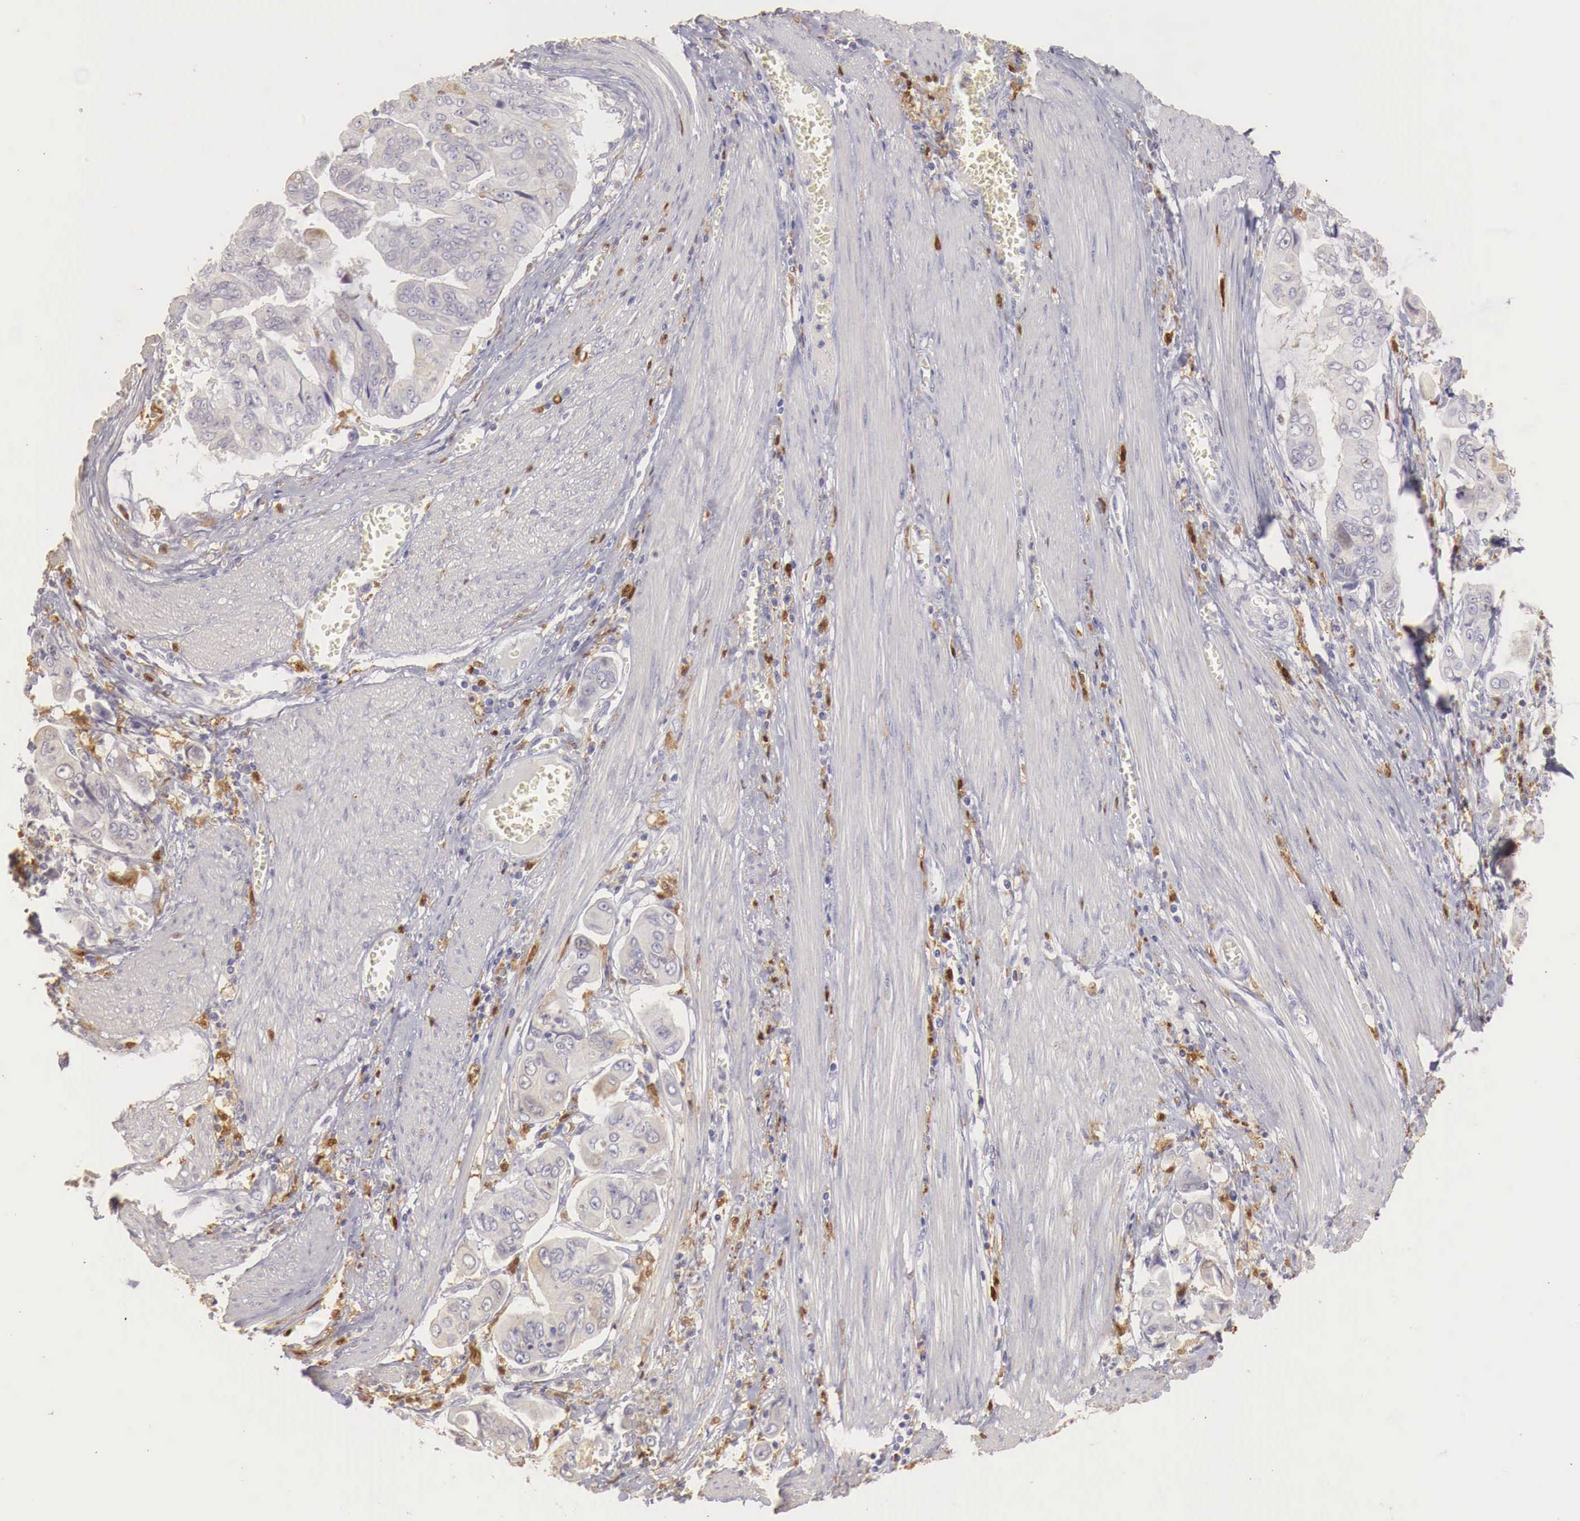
{"staining": {"intensity": "negative", "quantity": "none", "location": "none"}, "tissue": "stomach cancer", "cell_type": "Tumor cells", "image_type": "cancer", "snomed": [{"axis": "morphology", "description": "Adenocarcinoma, NOS"}, {"axis": "topography", "description": "Stomach, upper"}], "caption": "Tumor cells are negative for brown protein staining in stomach cancer.", "gene": "RENBP", "patient": {"sex": "male", "age": 80}}